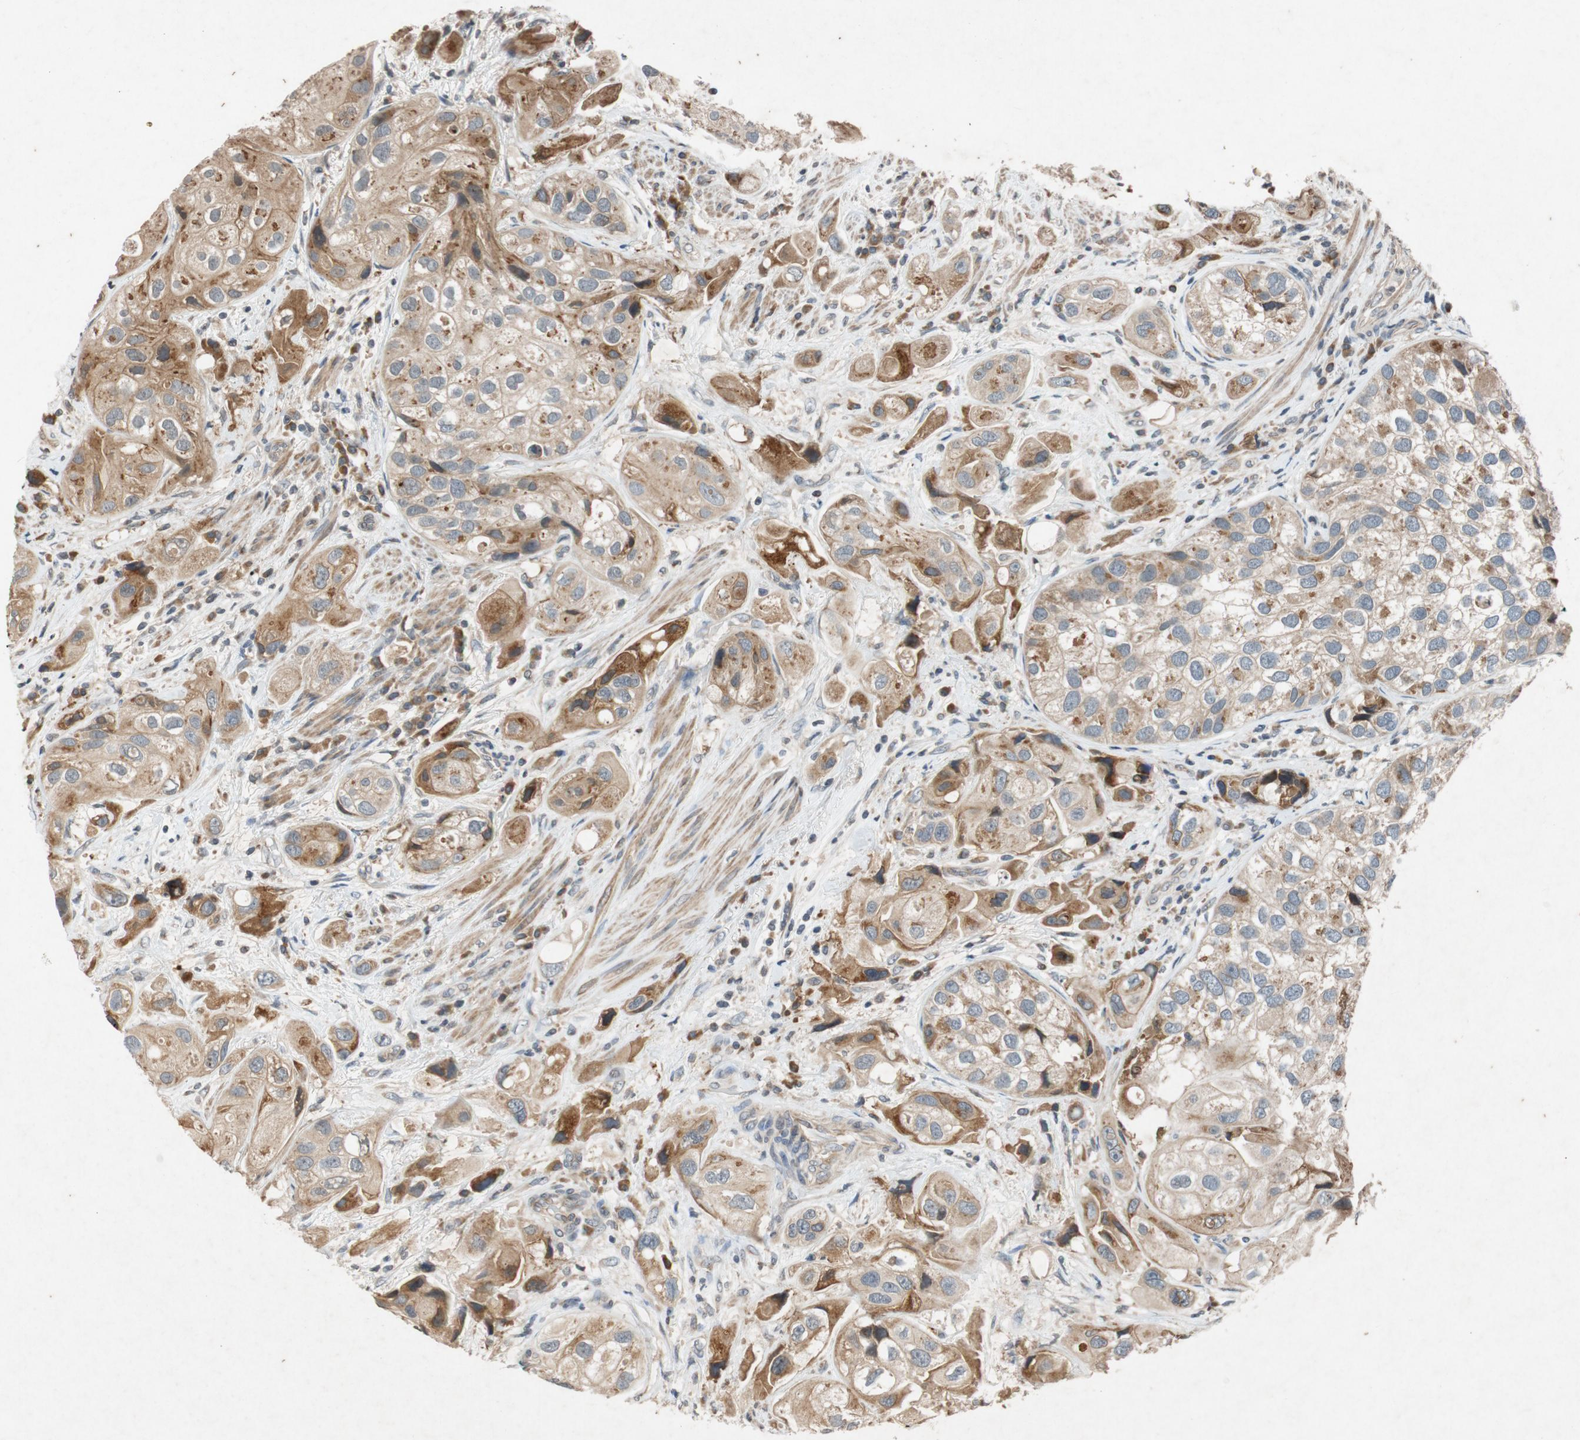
{"staining": {"intensity": "moderate", "quantity": "25%-75%", "location": "cytoplasmic/membranous"}, "tissue": "urothelial cancer", "cell_type": "Tumor cells", "image_type": "cancer", "snomed": [{"axis": "morphology", "description": "Urothelial carcinoma, High grade"}, {"axis": "topography", "description": "Urinary bladder"}], "caption": "Immunohistochemical staining of human high-grade urothelial carcinoma displays medium levels of moderate cytoplasmic/membranous protein expression in about 25%-75% of tumor cells.", "gene": "ATP2C1", "patient": {"sex": "female", "age": 64}}